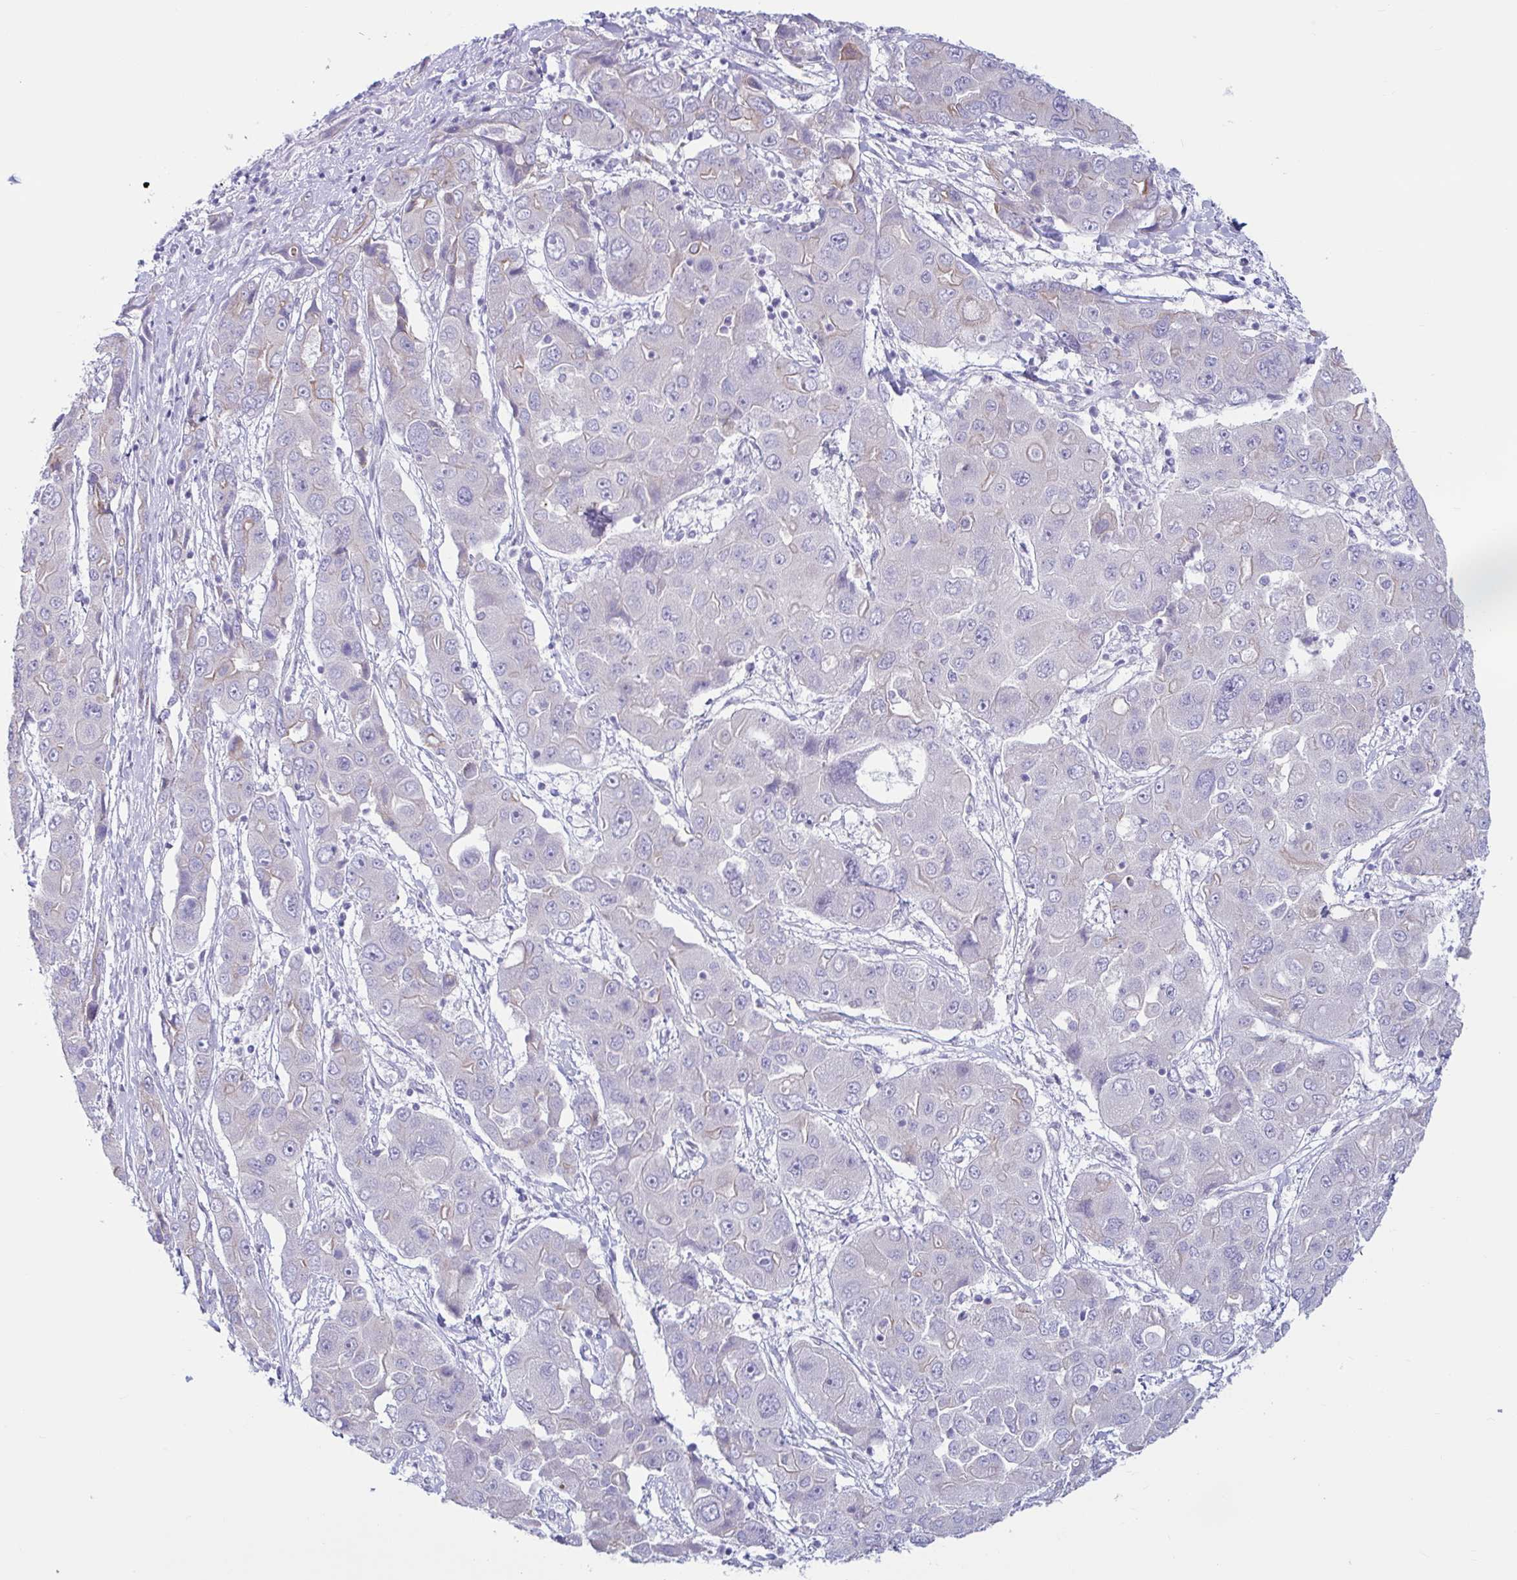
{"staining": {"intensity": "negative", "quantity": "none", "location": "none"}, "tissue": "liver cancer", "cell_type": "Tumor cells", "image_type": "cancer", "snomed": [{"axis": "morphology", "description": "Cholangiocarcinoma"}, {"axis": "topography", "description": "Liver"}], "caption": "An image of human liver cholangiocarcinoma is negative for staining in tumor cells.", "gene": "TNNI2", "patient": {"sex": "male", "age": 67}}